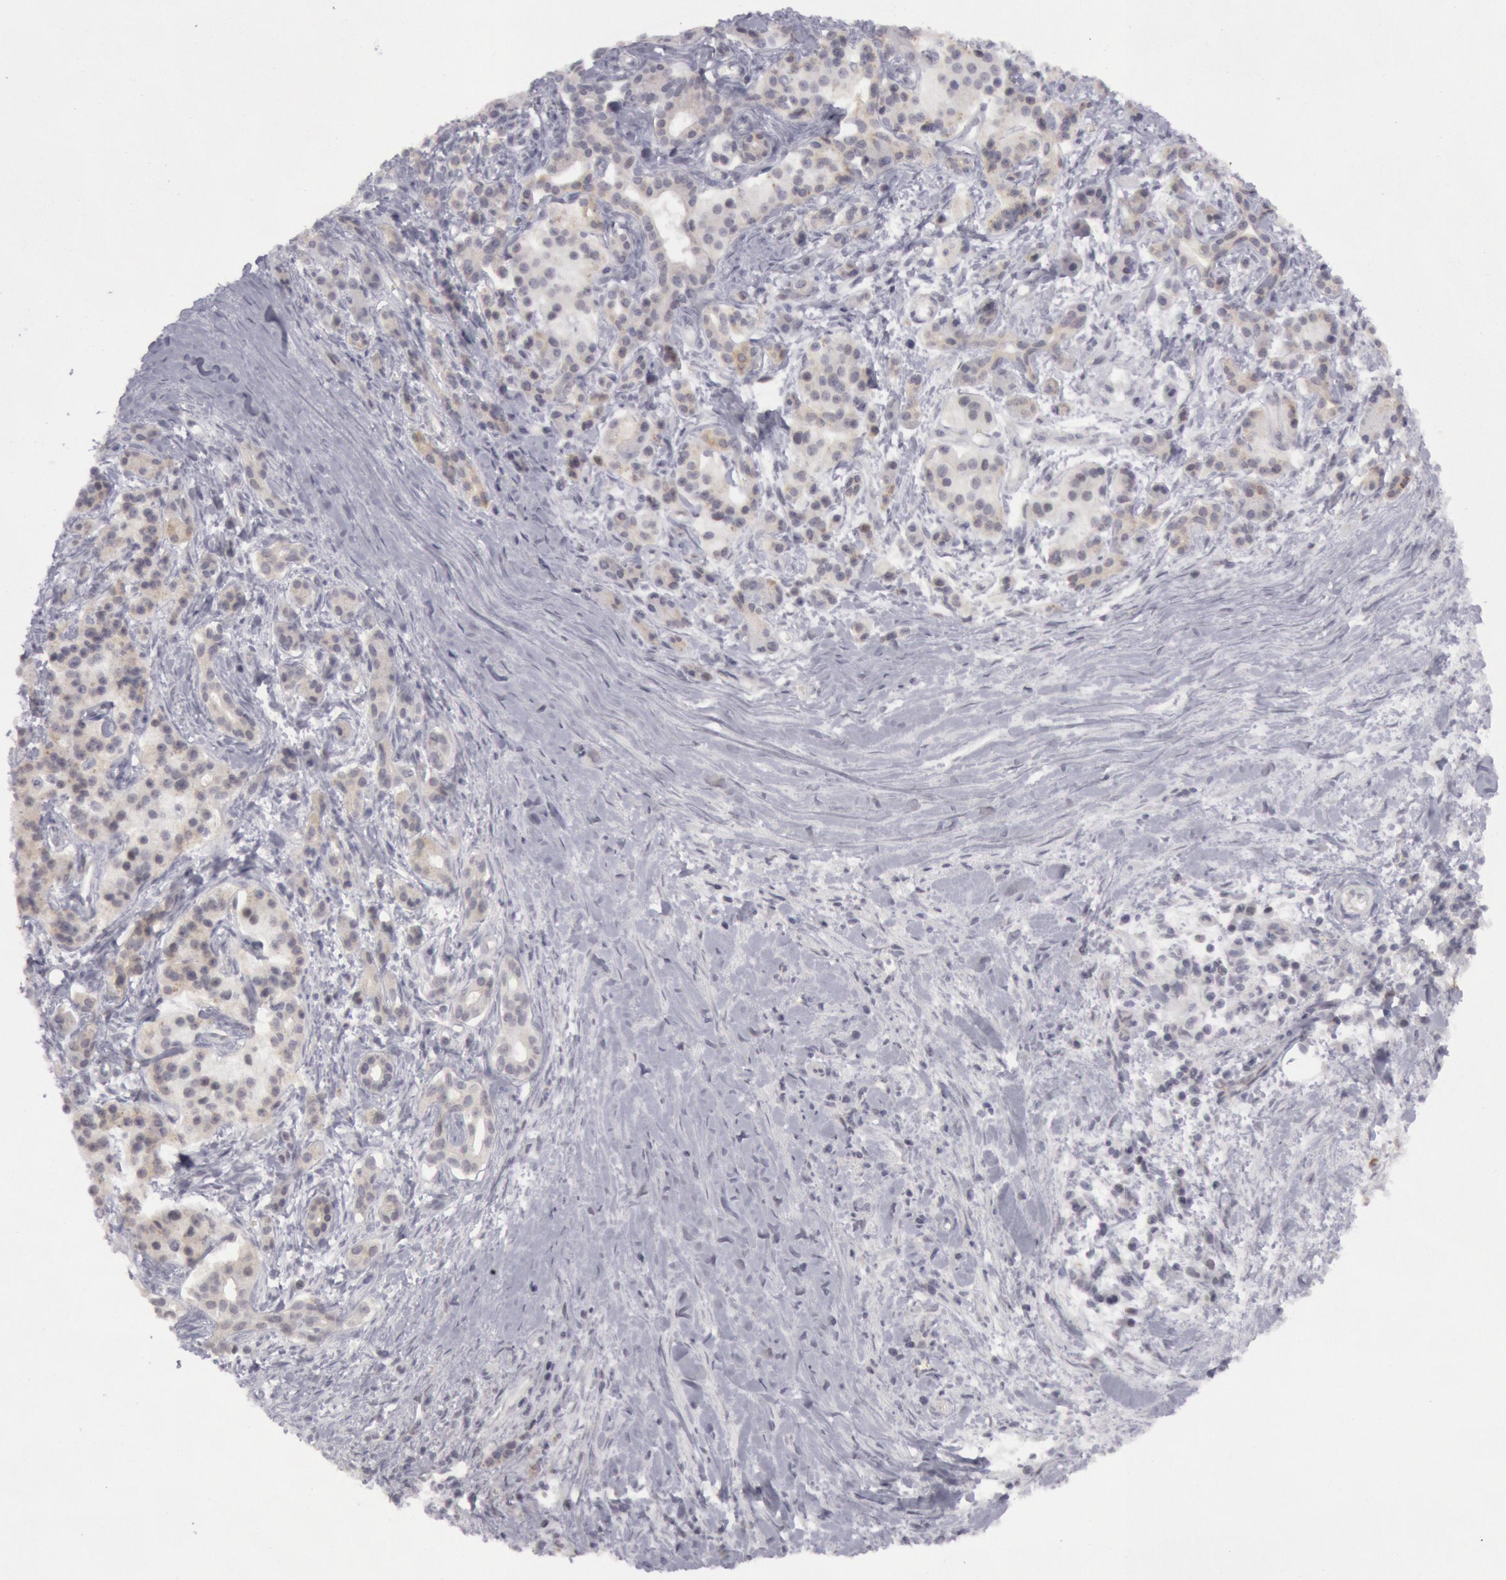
{"staining": {"intensity": "weak", "quantity": "<25%", "location": "cytoplasmic/membranous"}, "tissue": "pancreatic cancer", "cell_type": "Tumor cells", "image_type": "cancer", "snomed": [{"axis": "morphology", "description": "Adenocarcinoma, NOS"}, {"axis": "topography", "description": "Pancreas"}], "caption": "Tumor cells are negative for brown protein staining in pancreatic cancer. (DAB immunohistochemistry (IHC) with hematoxylin counter stain).", "gene": "JOSD1", "patient": {"sex": "male", "age": 59}}